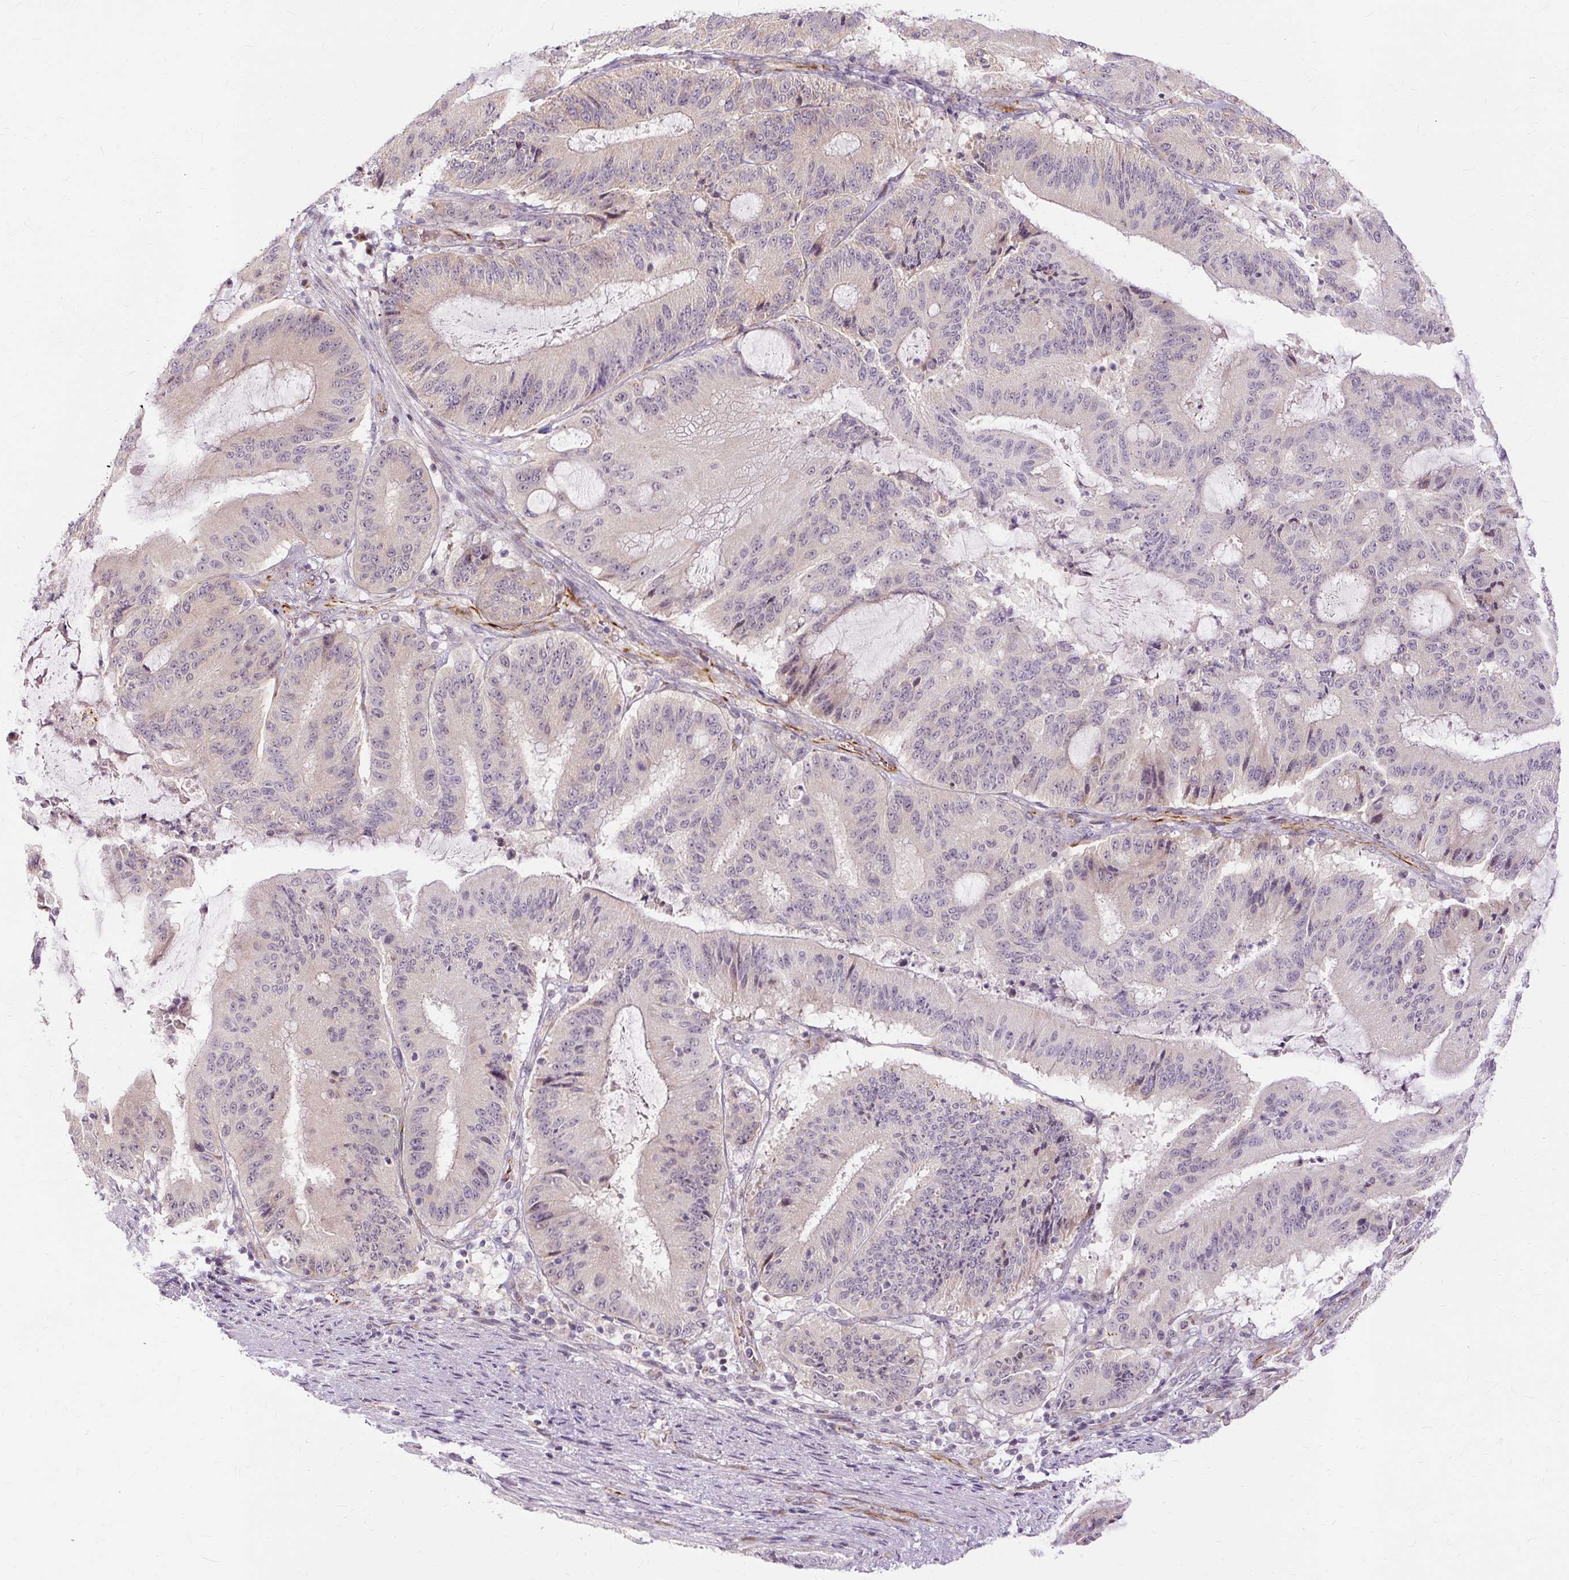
{"staining": {"intensity": "negative", "quantity": "none", "location": "none"}, "tissue": "liver cancer", "cell_type": "Tumor cells", "image_type": "cancer", "snomed": [{"axis": "morphology", "description": "Normal tissue, NOS"}, {"axis": "morphology", "description": "Cholangiocarcinoma"}, {"axis": "topography", "description": "Liver"}, {"axis": "topography", "description": "Peripheral nerve tissue"}], "caption": "Liver cholangiocarcinoma was stained to show a protein in brown. There is no significant positivity in tumor cells. (IHC, brightfield microscopy, high magnification).", "gene": "MMACHC", "patient": {"sex": "female", "age": 73}}